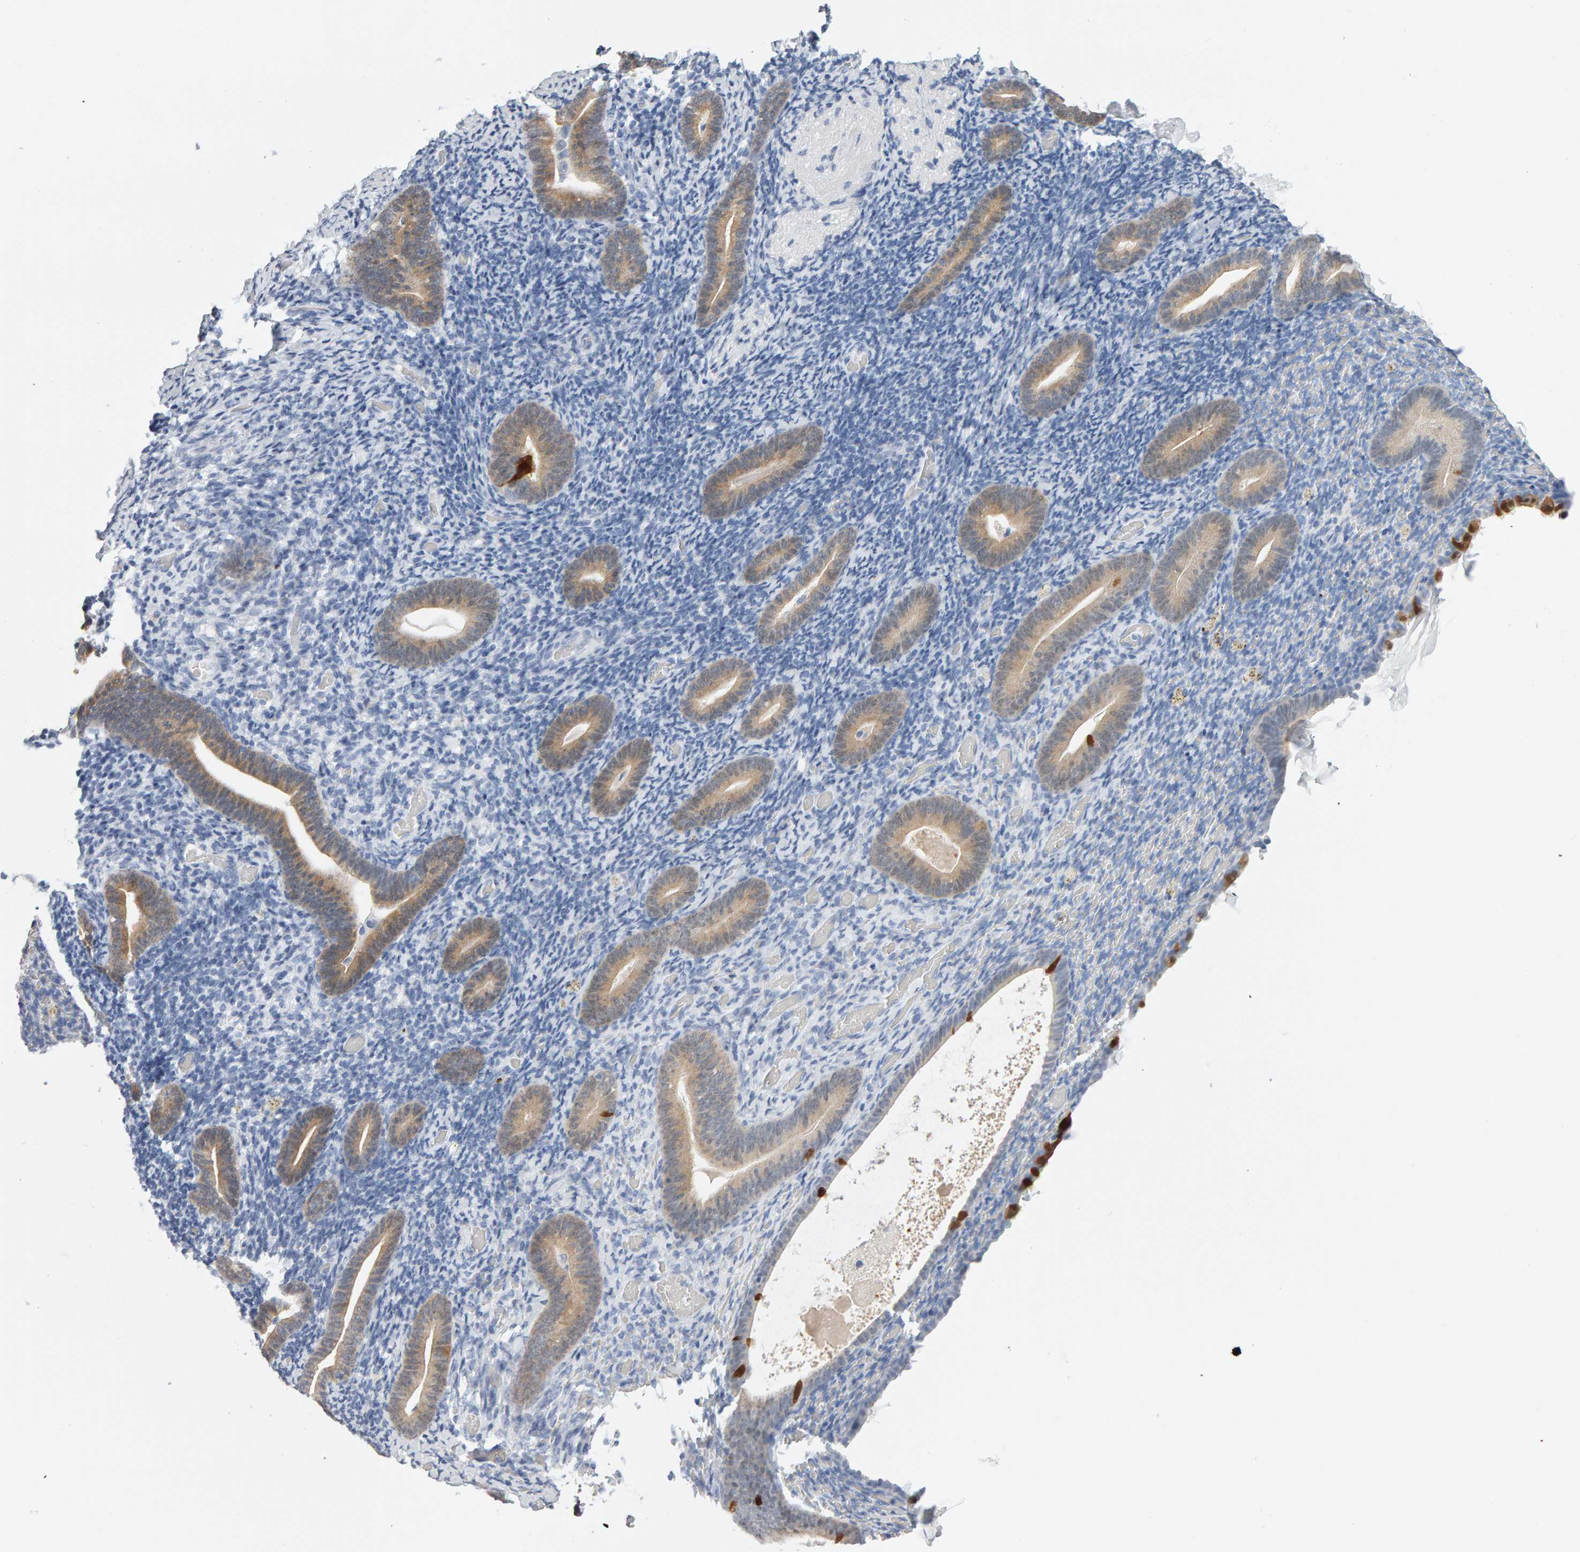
{"staining": {"intensity": "negative", "quantity": "none", "location": "none"}, "tissue": "endometrium", "cell_type": "Cells in endometrial stroma", "image_type": "normal", "snomed": [{"axis": "morphology", "description": "Normal tissue, NOS"}, {"axis": "topography", "description": "Endometrium"}], "caption": "This is an immunohistochemistry histopathology image of normal endometrium. There is no positivity in cells in endometrial stroma.", "gene": "CTH", "patient": {"sex": "female", "age": 51}}